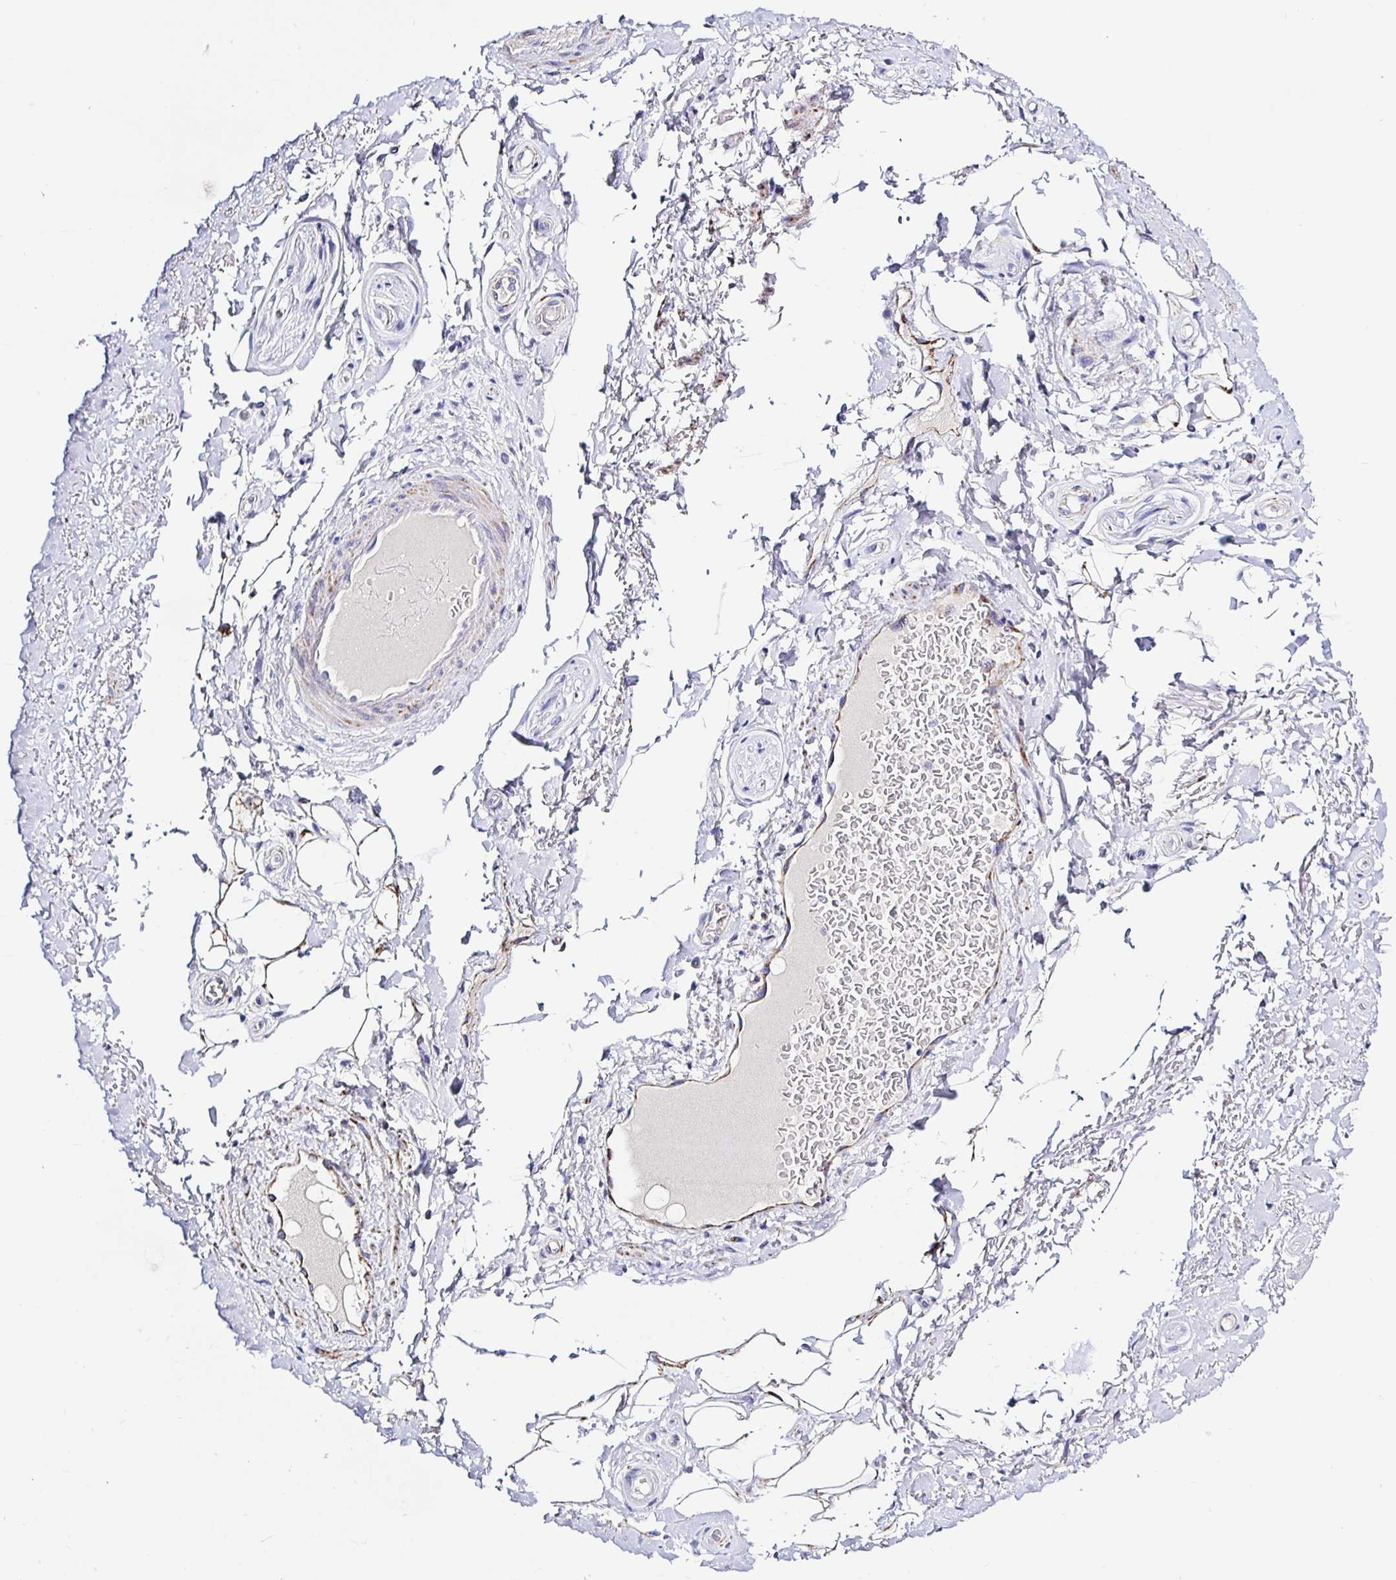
{"staining": {"intensity": "negative", "quantity": "none", "location": "none"}, "tissue": "adipose tissue", "cell_type": "Adipocytes", "image_type": "normal", "snomed": [{"axis": "morphology", "description": "Normal tissue, NOS"}, {"axis": "topography", "description": "Peripheral nerve tissue"}], "caption": "Photomicrograph shows no protein positivity in adipocytes of benign adipose tissue. (Immunohistochemistry, brightfield microscopy, high magnification).", "gene": "MAOA", "patient": {"sex": "male", "age": 51}}